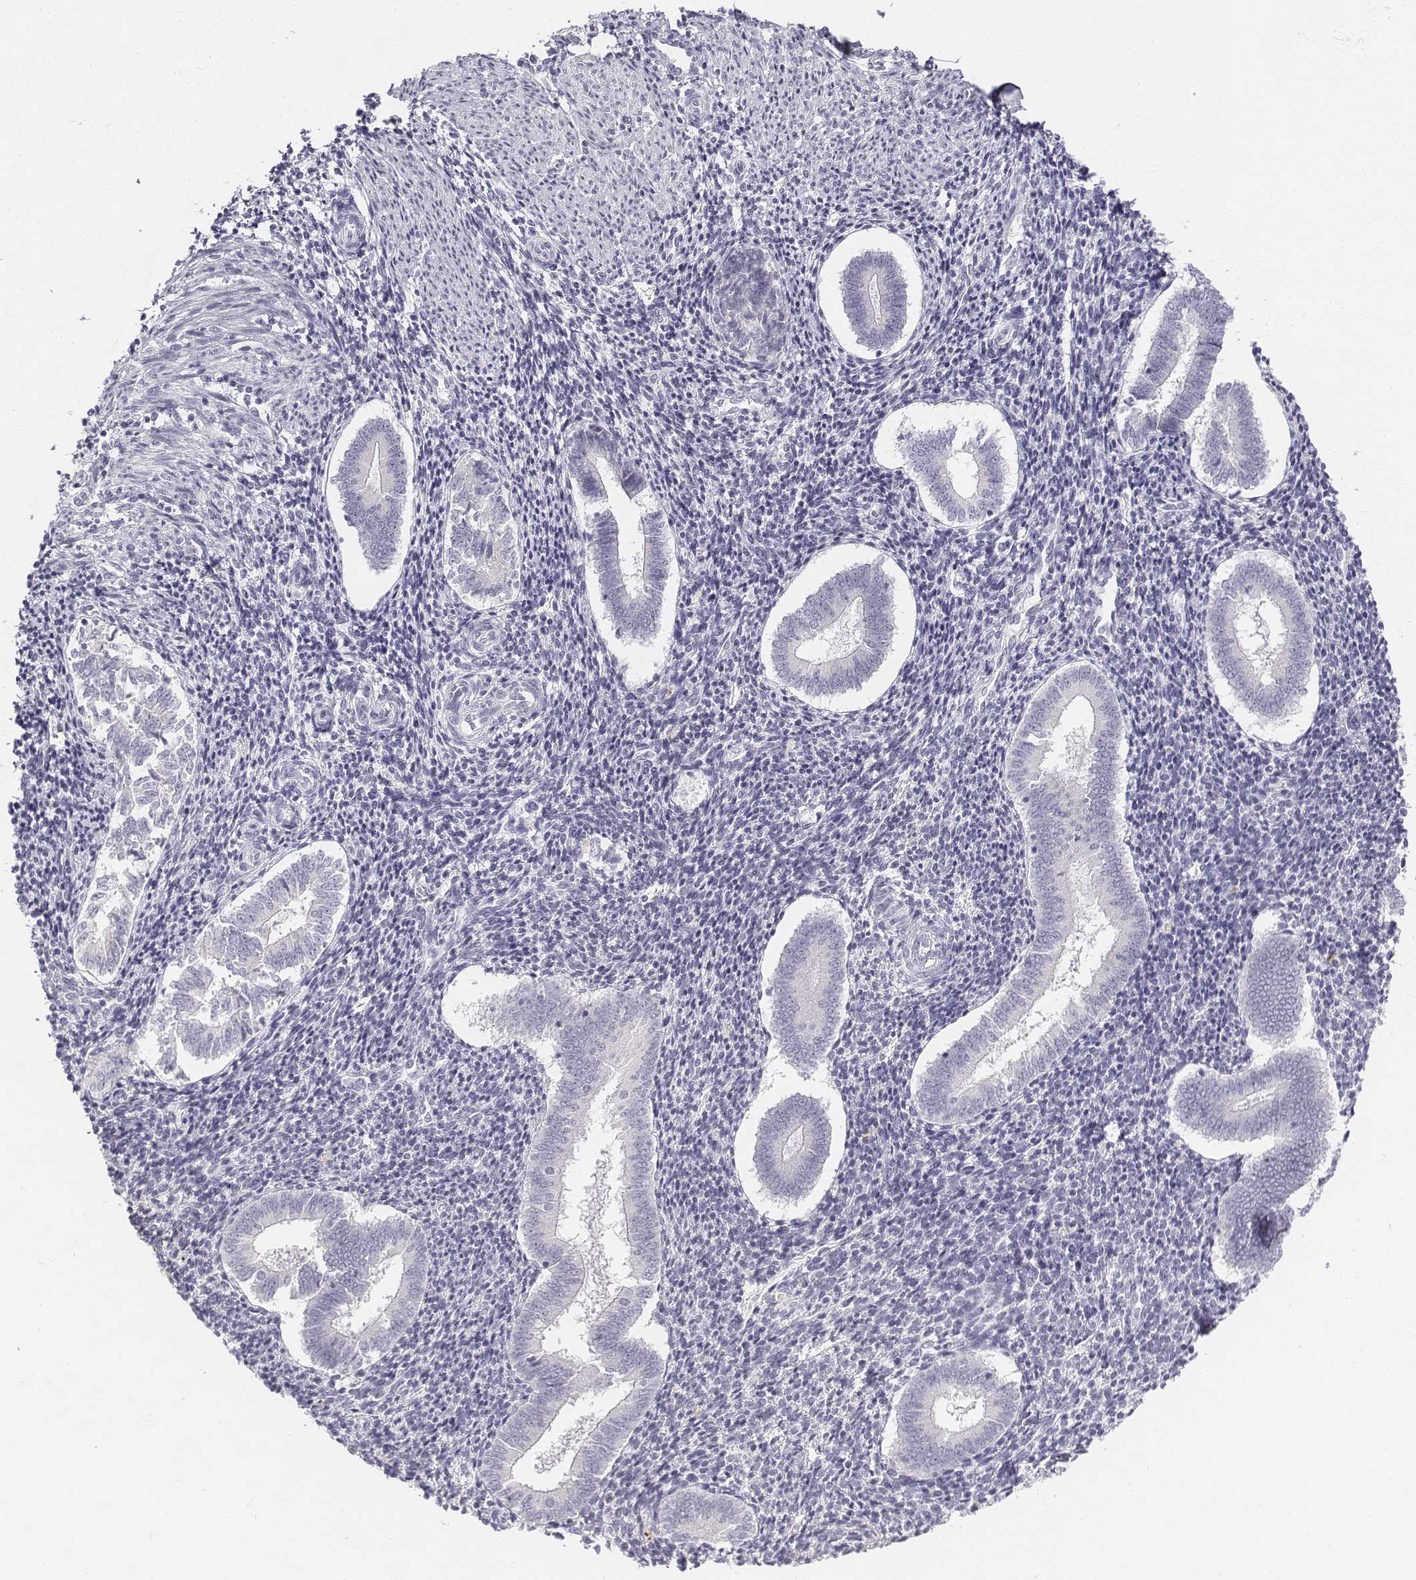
{"staining": {"intensity": "negative", "quantity": "none", "location": "none"}, "tissue": "endometrium", "cell_type": "Cells in endometrial stroma", "image_type": "normal", "snomed": [{"axis": "morphology", "description": "Normal tissue, NOS"}, {"axis": "topography", "description": "Endometrium"}], "caption": "High power microscopy micrograph of an IHC micrograph of normal endometrium, revealing no significant staining in cells in endometrial stroma.", "gene": "UCN2", "patient": {"sex": "female", "age": 25}}